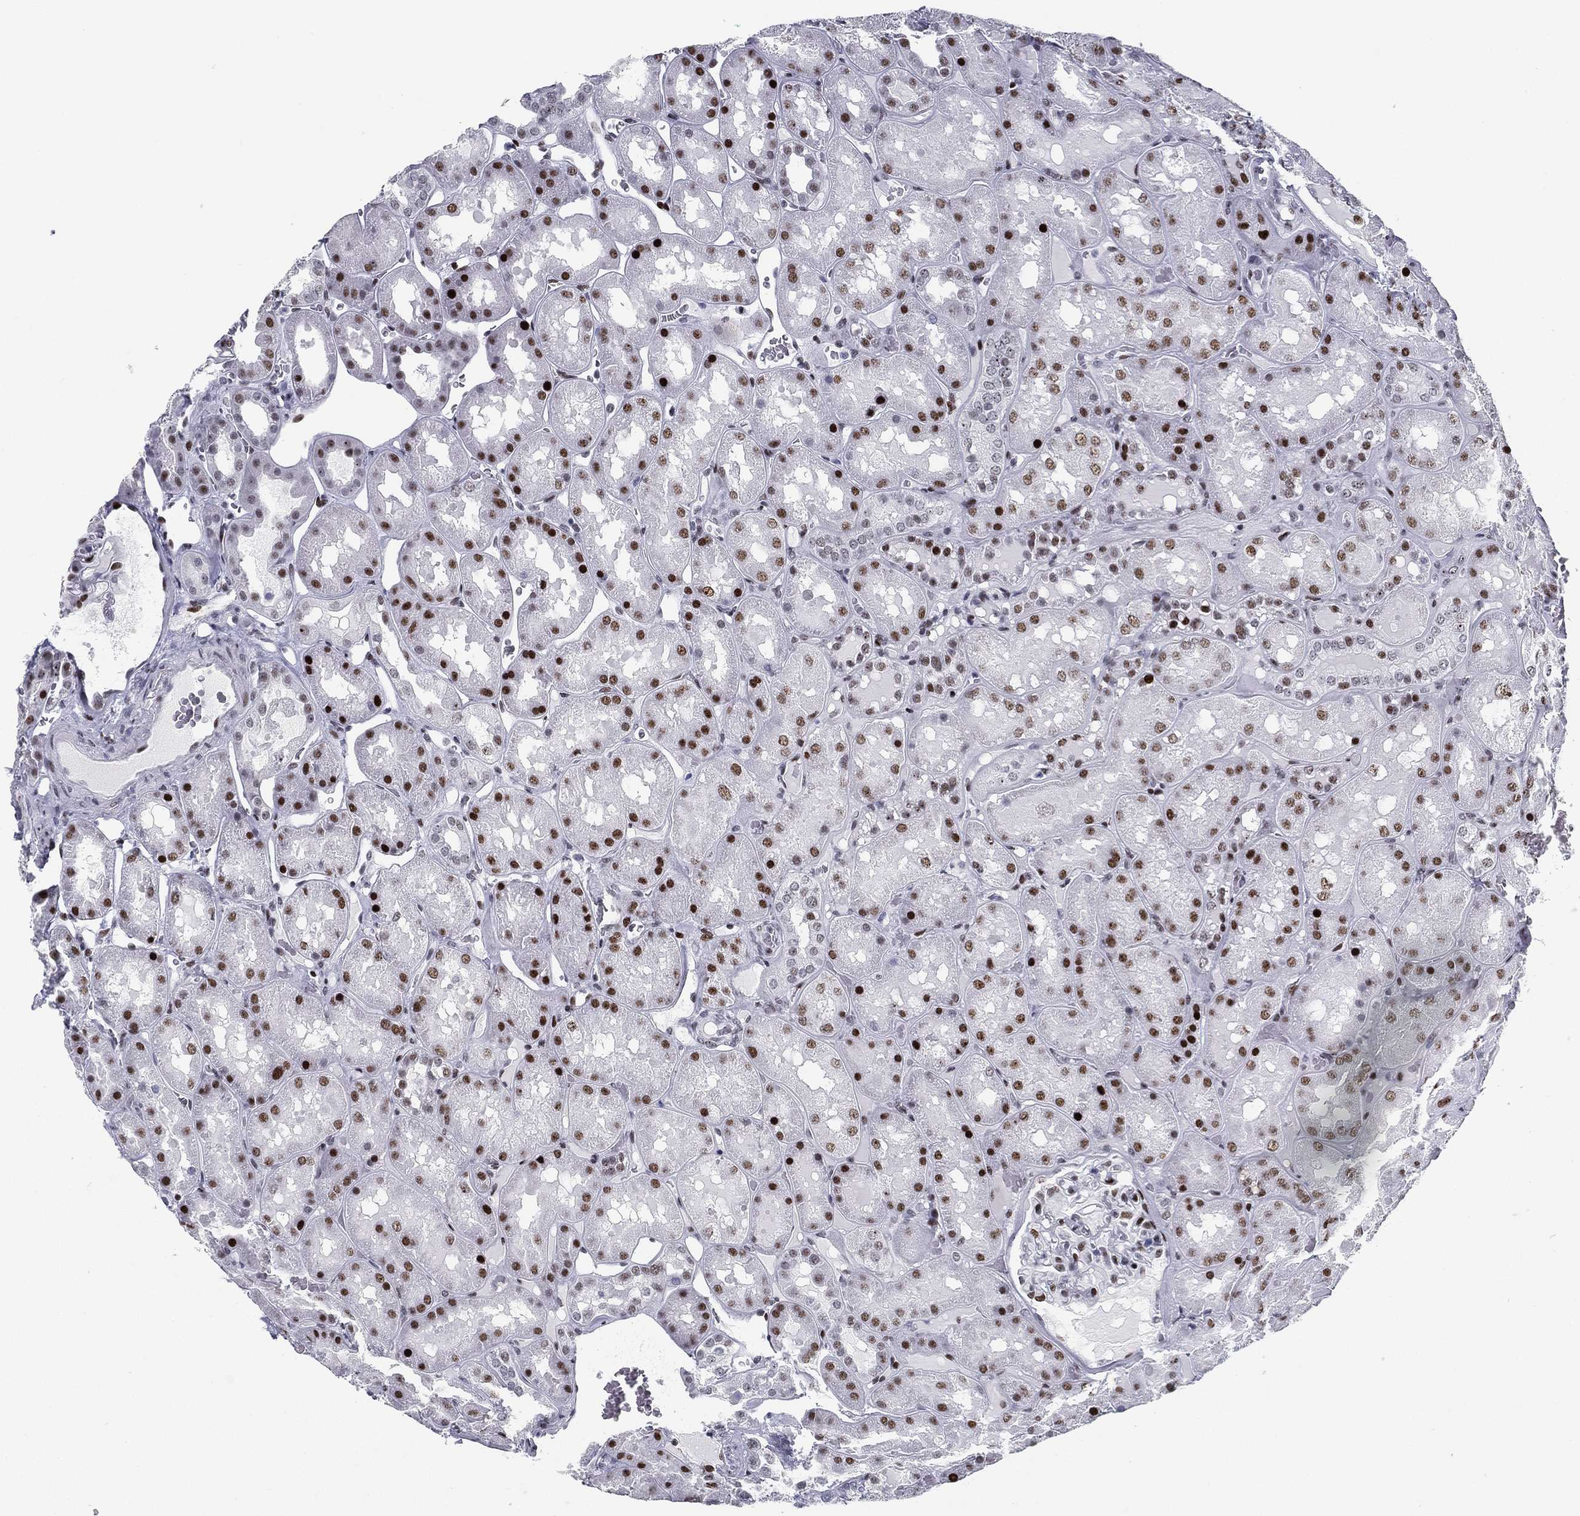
{"staining": {"intensity": "strong", "quantity": "25%-75%", "location": "nuclear"}, "tissue": "kidney", "cell_type": "Cells in glomeruli", "image_type": "normal", "snomed": [{"axis": "morphology", "description": "Normal tissue, NOS"}, {"axis": "topography", "description": "Kidney"}], "caption": "Protein staining exhibits strong nuclear positivity in approximately 25%-75% of cells in glomeruli in normal kidney. The staining is performed using DAB (3,3'-diaminobenzidine) brown chromogen to label protein expression. The nuclei are counter-stained blue using hematoxylin.", "gene": "CYB561D2", "patient": {"sex": "male", "age": 73}}